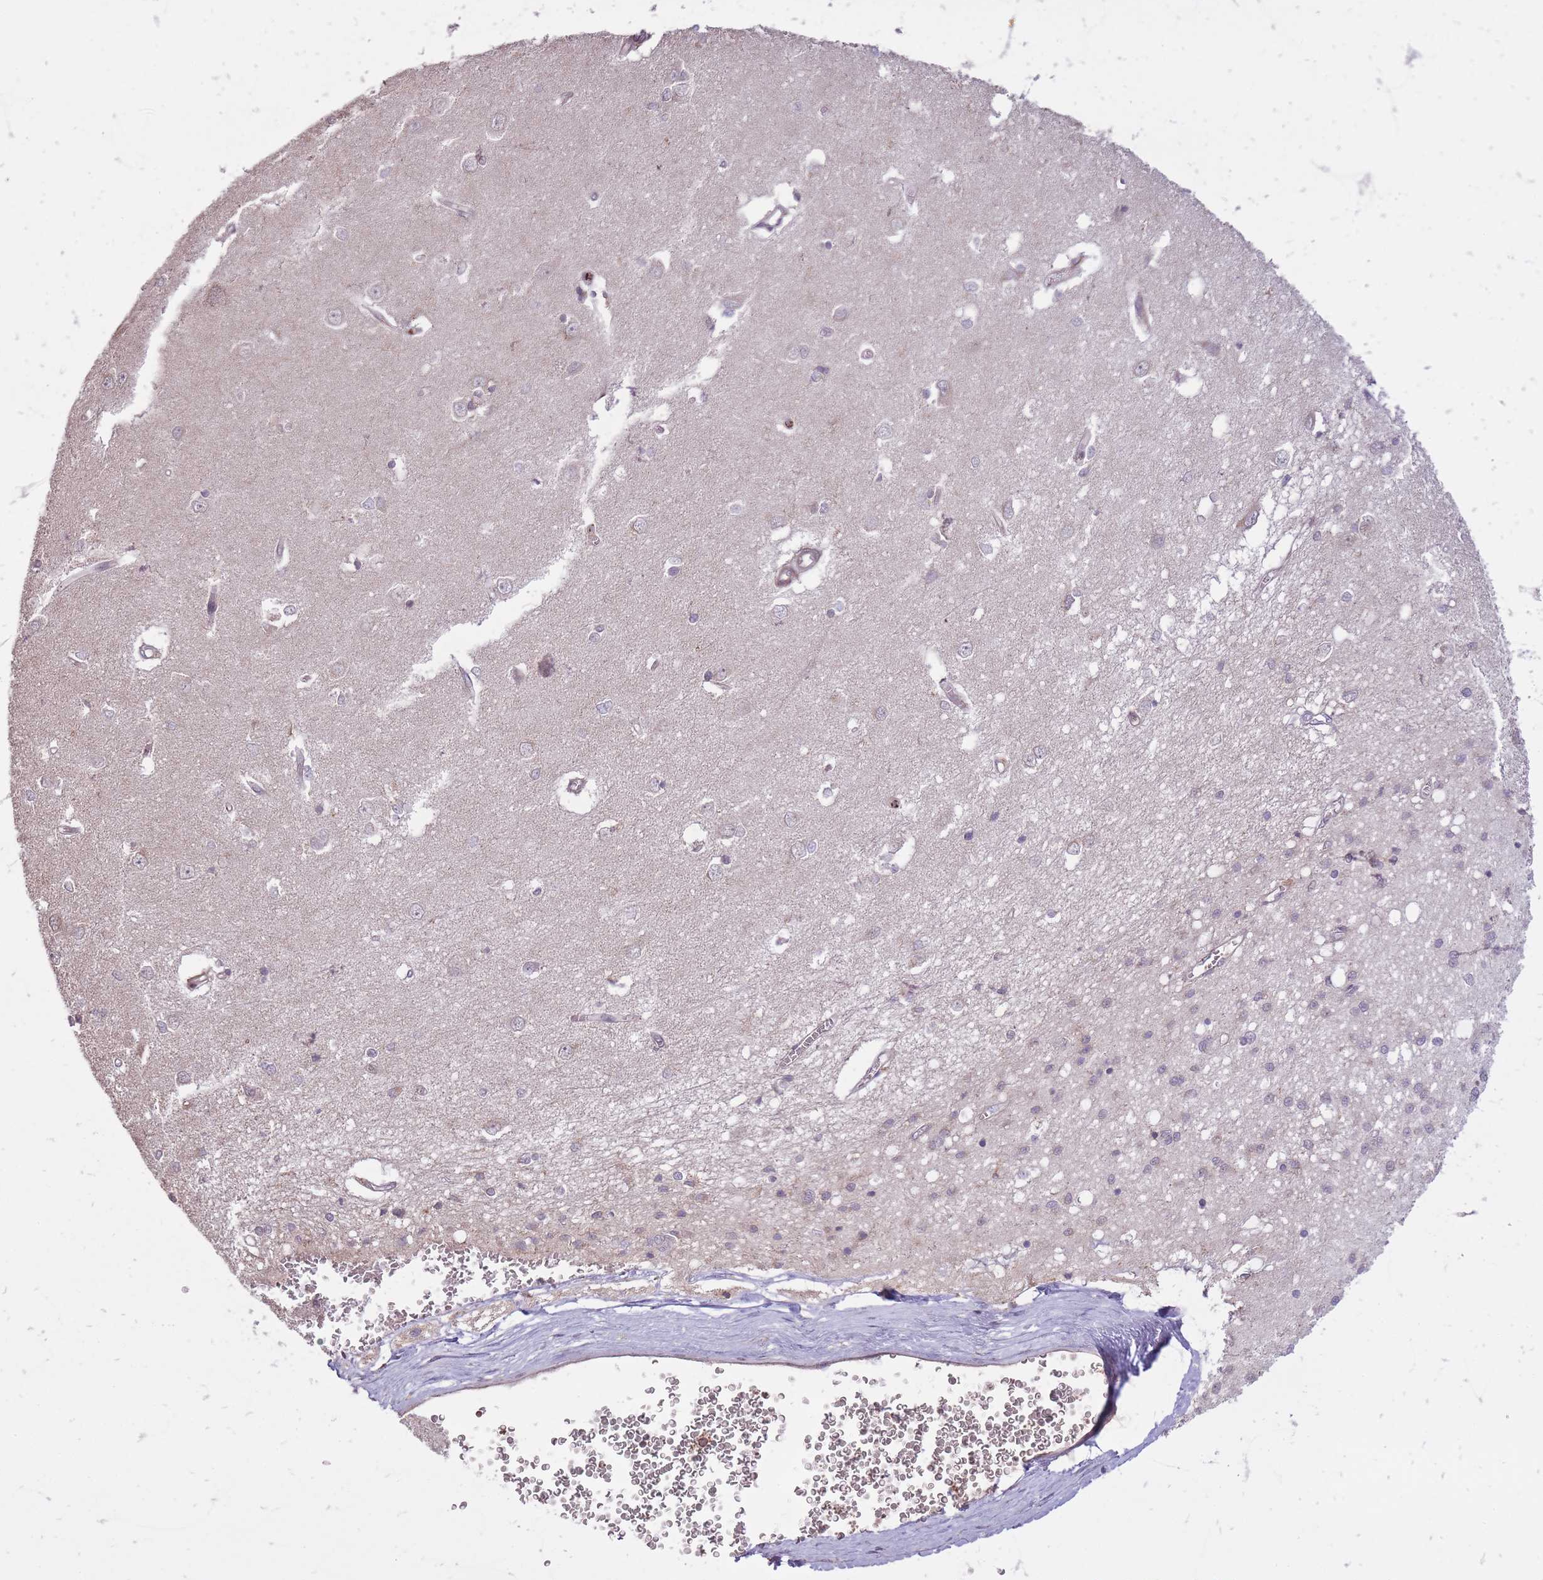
{"staining": {"intensity": "weak", "quantity": "<25%", "location": "cytoplasmic/membranous"}, "tissue": "caudate", "cell_type": "Glial cells", "image_type": "normal", "snomed": [{"axis": "morphology", "description": "Normal tissue, NOS"}, {"axis": "topography", "description": "Lateral ventricle wall"}], "caption": "IHC histopathology image of unremarkable caudate: caudate stained with DAB (3,3'-diaminobenzidine) shows no significant protein expression in glial cells. The staining was performed using DAB (3,3'-diaminobenzidine) to visualize the protein expression in brown, while the nuclei were stained in blue with hematoxylin (Magnification: 20x).", "gene": "TET3", "patient": {"sex": "male", "age": 37}}